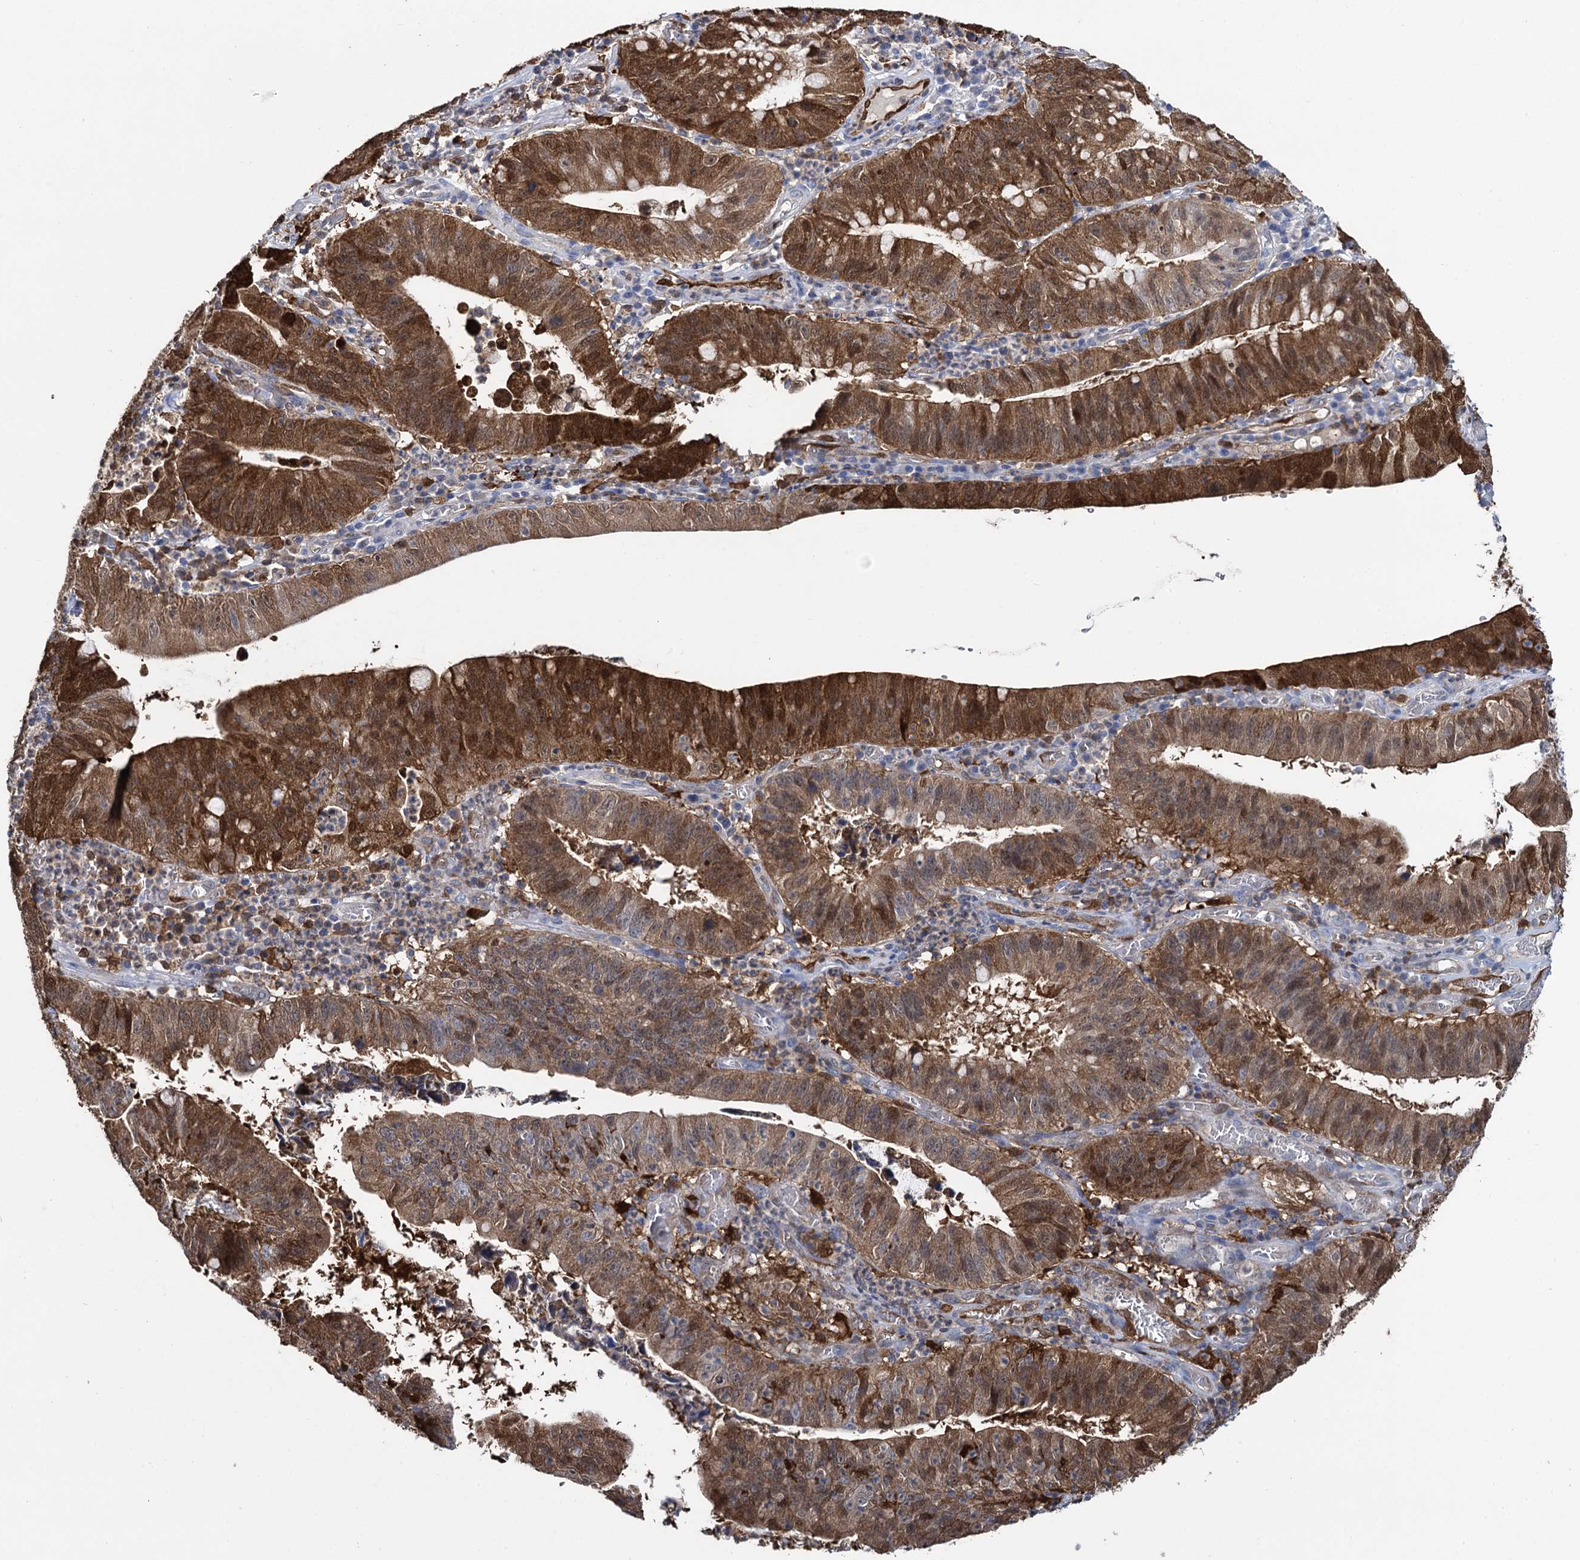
{"staining": {"intensity": "strong", "quantity": ">75%", "location": "cytoplasmic/membranous"}, "tissue": "stomach cancer", "cell_type": "Tumor cells", "image_type": "cancer", "snomed": [{"axis": "morphology", "description": "Adenocarcinoma, NOS"}, {"axis": "topography", "description": "Stomach"}], "caption": "Strong cytoplasmic/membranous staining for a protein is identified in about >75% of tumor cells of stomach cancer using immunohistochemistry (IHC).", "gene": "FABP5", "patient": {"sex": "male", "age": 59}}